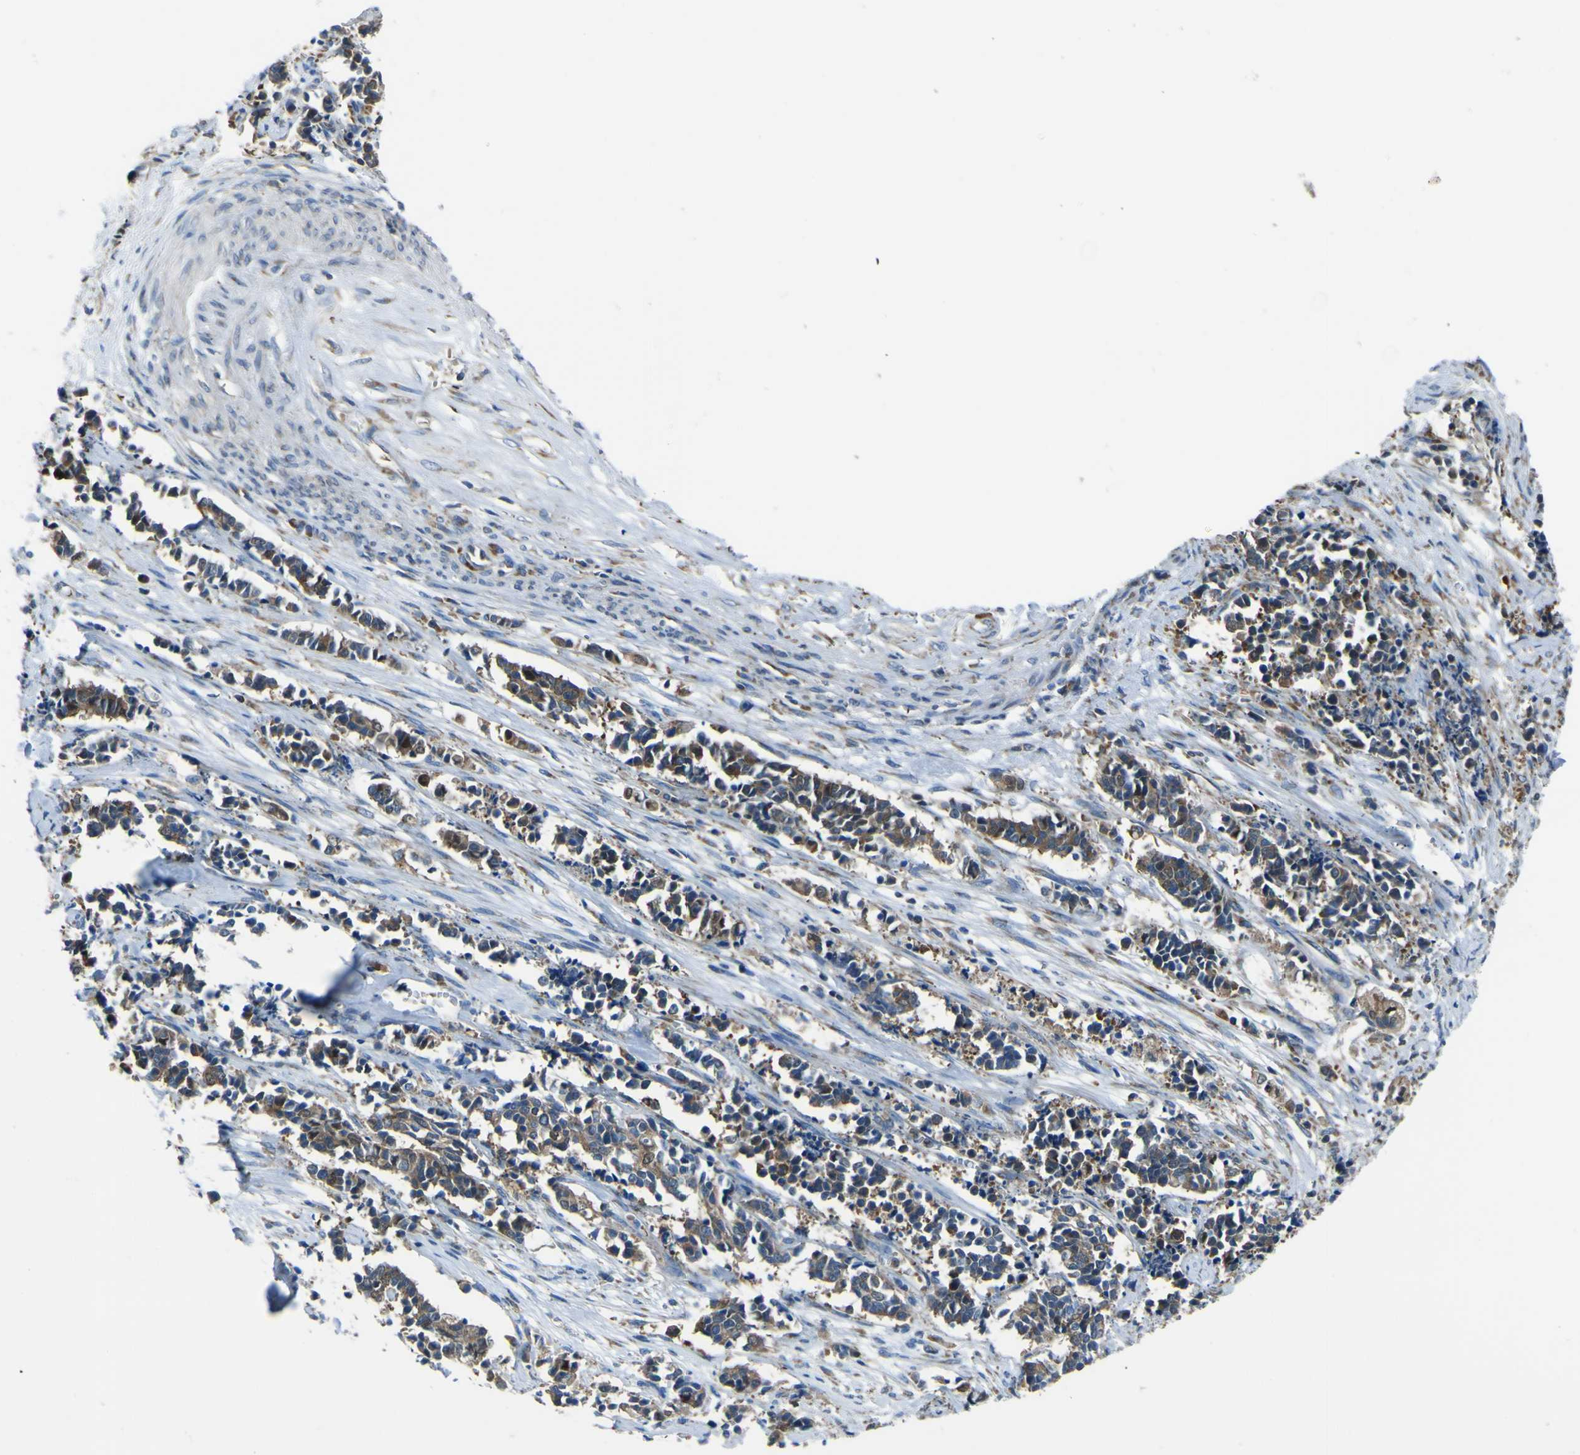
{"staining": {"intensity": "strong", "quantity": ">75%", "location": "cytoplasmic/membranous"}, "tissue": "cervical cancer", "cell_type": "Tumor cells", "image_type": "cancer", "snomed": [{"axis": "morphology", "description": "Normal tissue, NOS"}, {"axis": "morphology", "description": "Squamous cell carcinoma, NOS"}, {"axis": "topography", "description": "Cervix"}], "caption": "About >75% of tumor cells in cervical cancer demonstrate strong cytoplasmic/membranous protein staining as visualized by brown immunohistochemical staining.", "gene": "STIM1", "patient": {"sex": "female", "age": 35}}